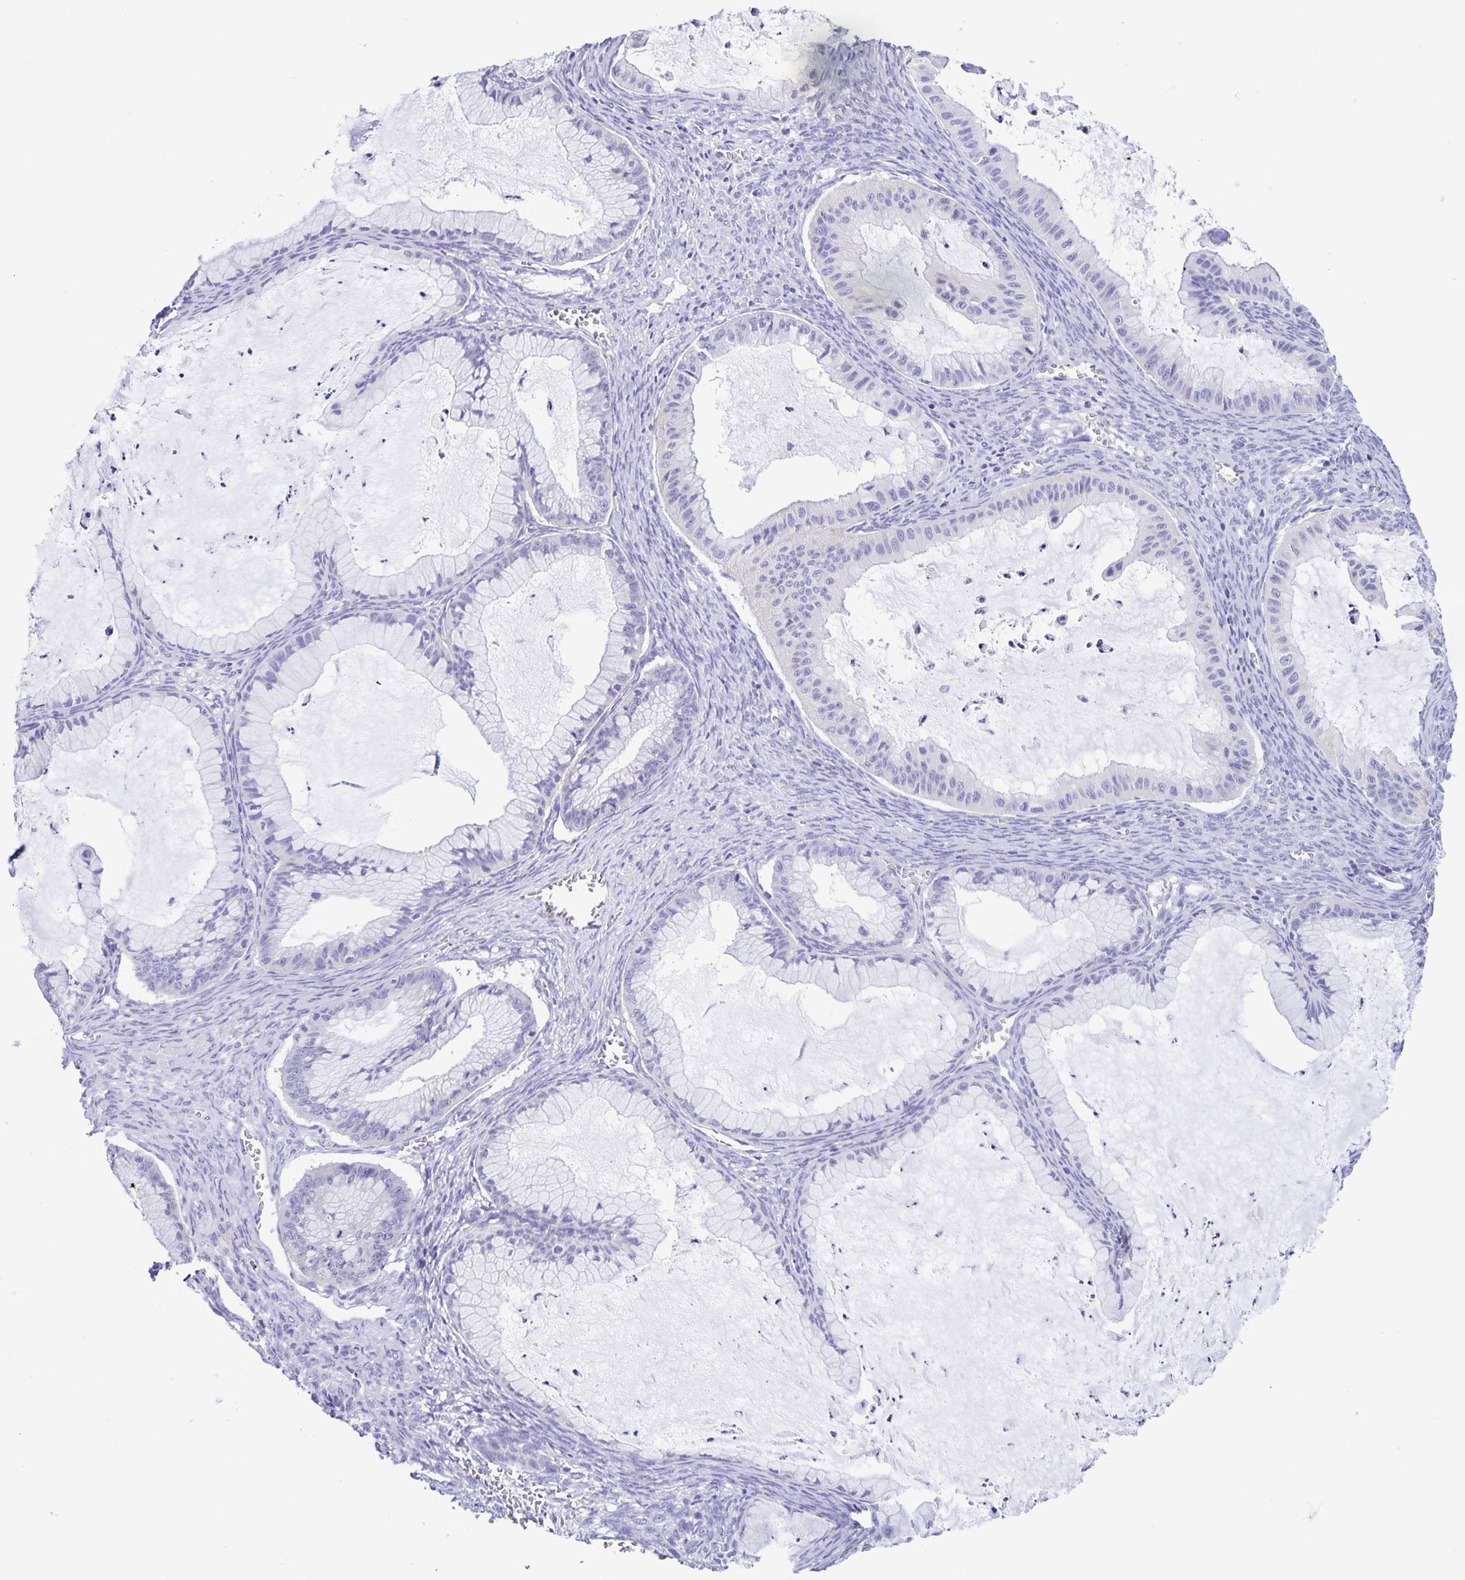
{"staining": {"intensity": "negative", "quantity": "none", "location": "none"}, "tissue": "ovarian cancer", "cell_type": "Tumor cells", "image_type": "cancer", "snomed": [{"axis": "morphology", "description": "Cystadenocarcinoma, mucinous, NOS"}, {"axis": "topography", "description": "Ovary"}], "caption": "Protein analysis of mucinous cystadenocarcinoma (ovarian) shows no significant expression in tumor cells.", "gene": "BOLL", "patient": {"sex": "female", "age": 72}}